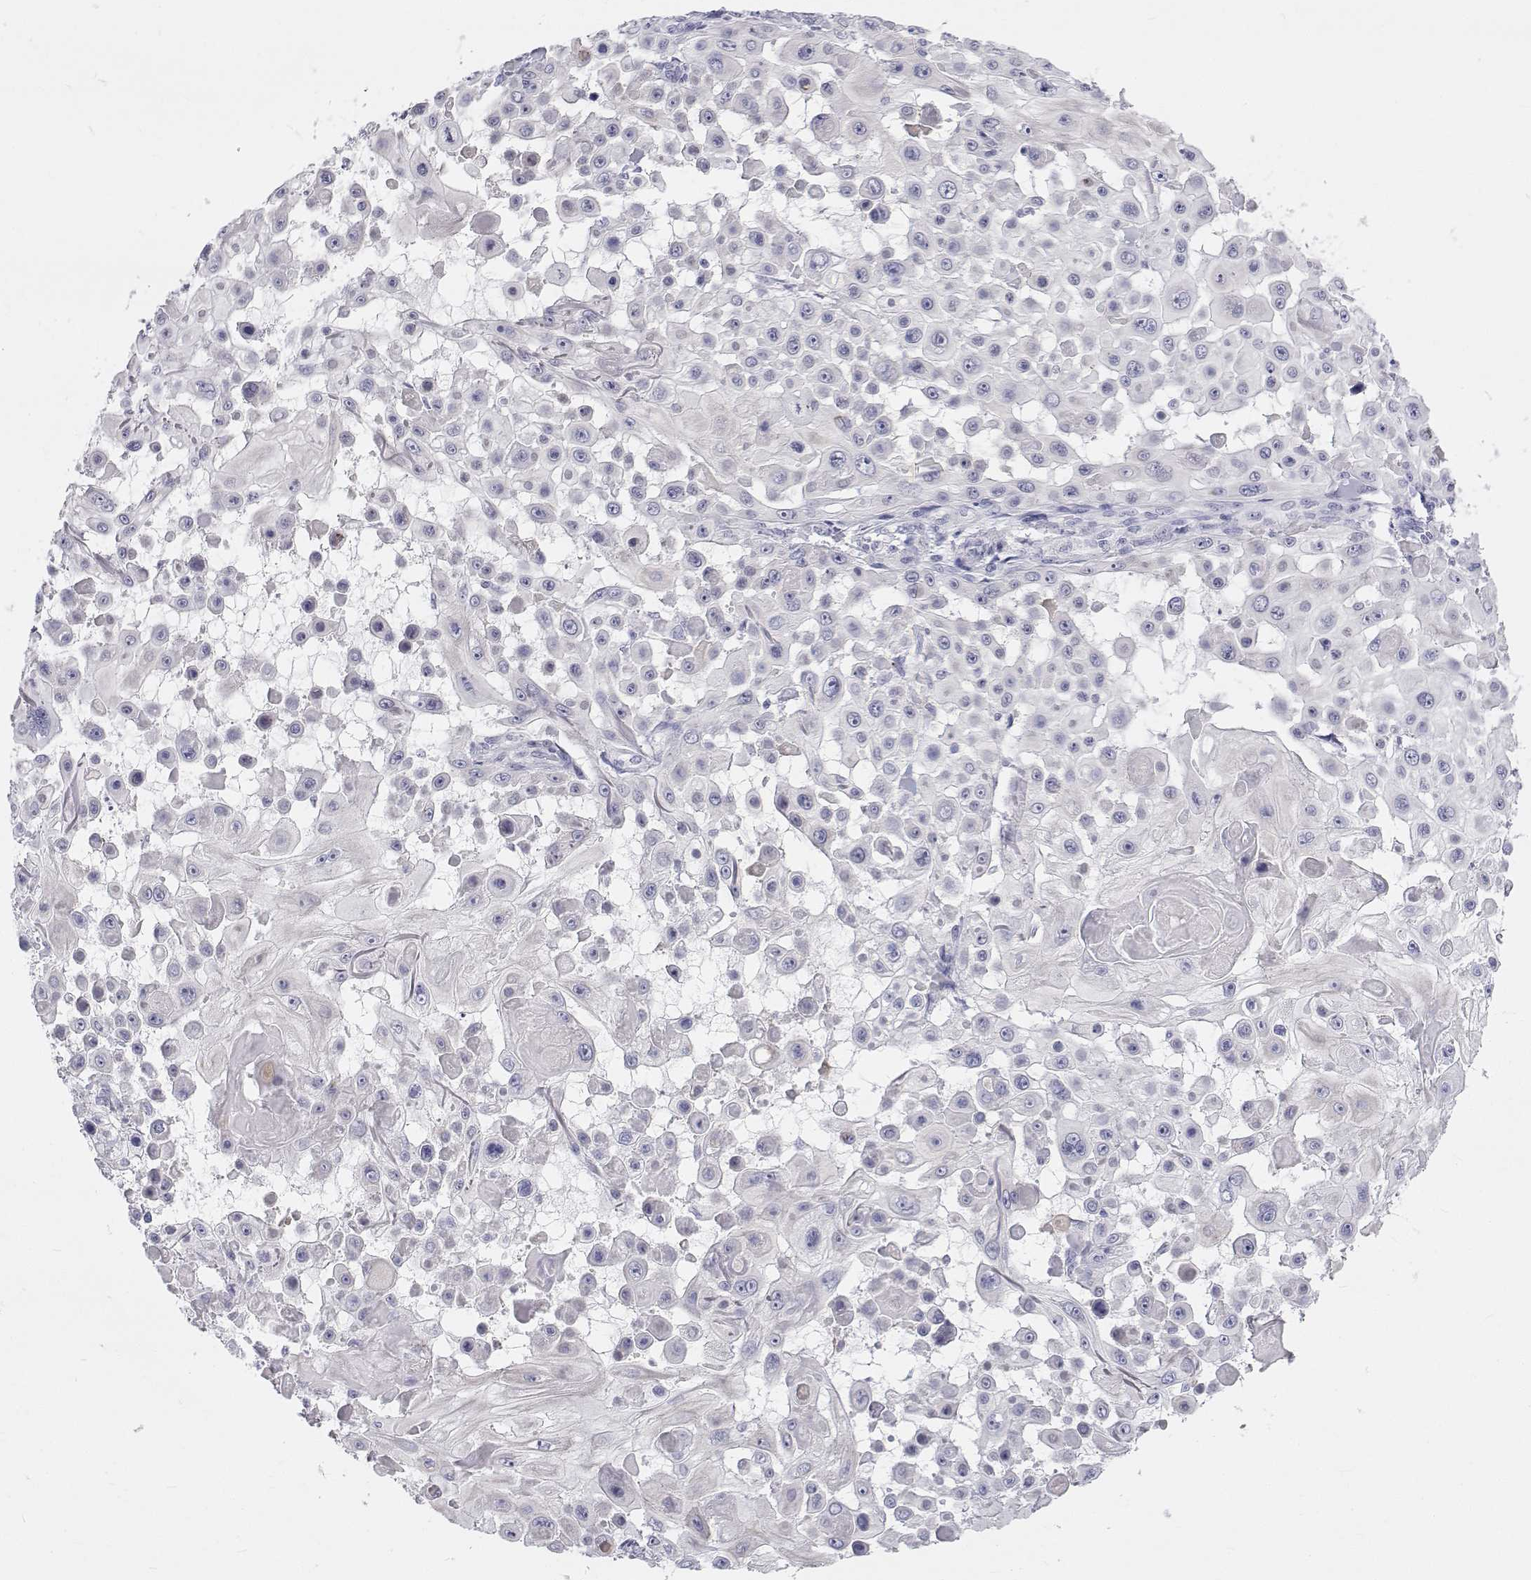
{"staining": {"intensity": "negative", "quantity": "none", "location": "none"}, "tissue": "skin cancer", "cell_type": "Tumor cells", "image_type": "cancer", "snomed": [{"axis": "morphology", "description": "Squamous cell carcinoma, NOS"}, {"axis": "topography", "description": "Skin"}], "caption": "DAB (3,3'-diaminobenzidine) immunohistochemical staining of squamous cell carcinoma (skin) displays no significant expression in tumor cells.", "gene": "TTN", "patient": {"sex": "male", "age": 91}}